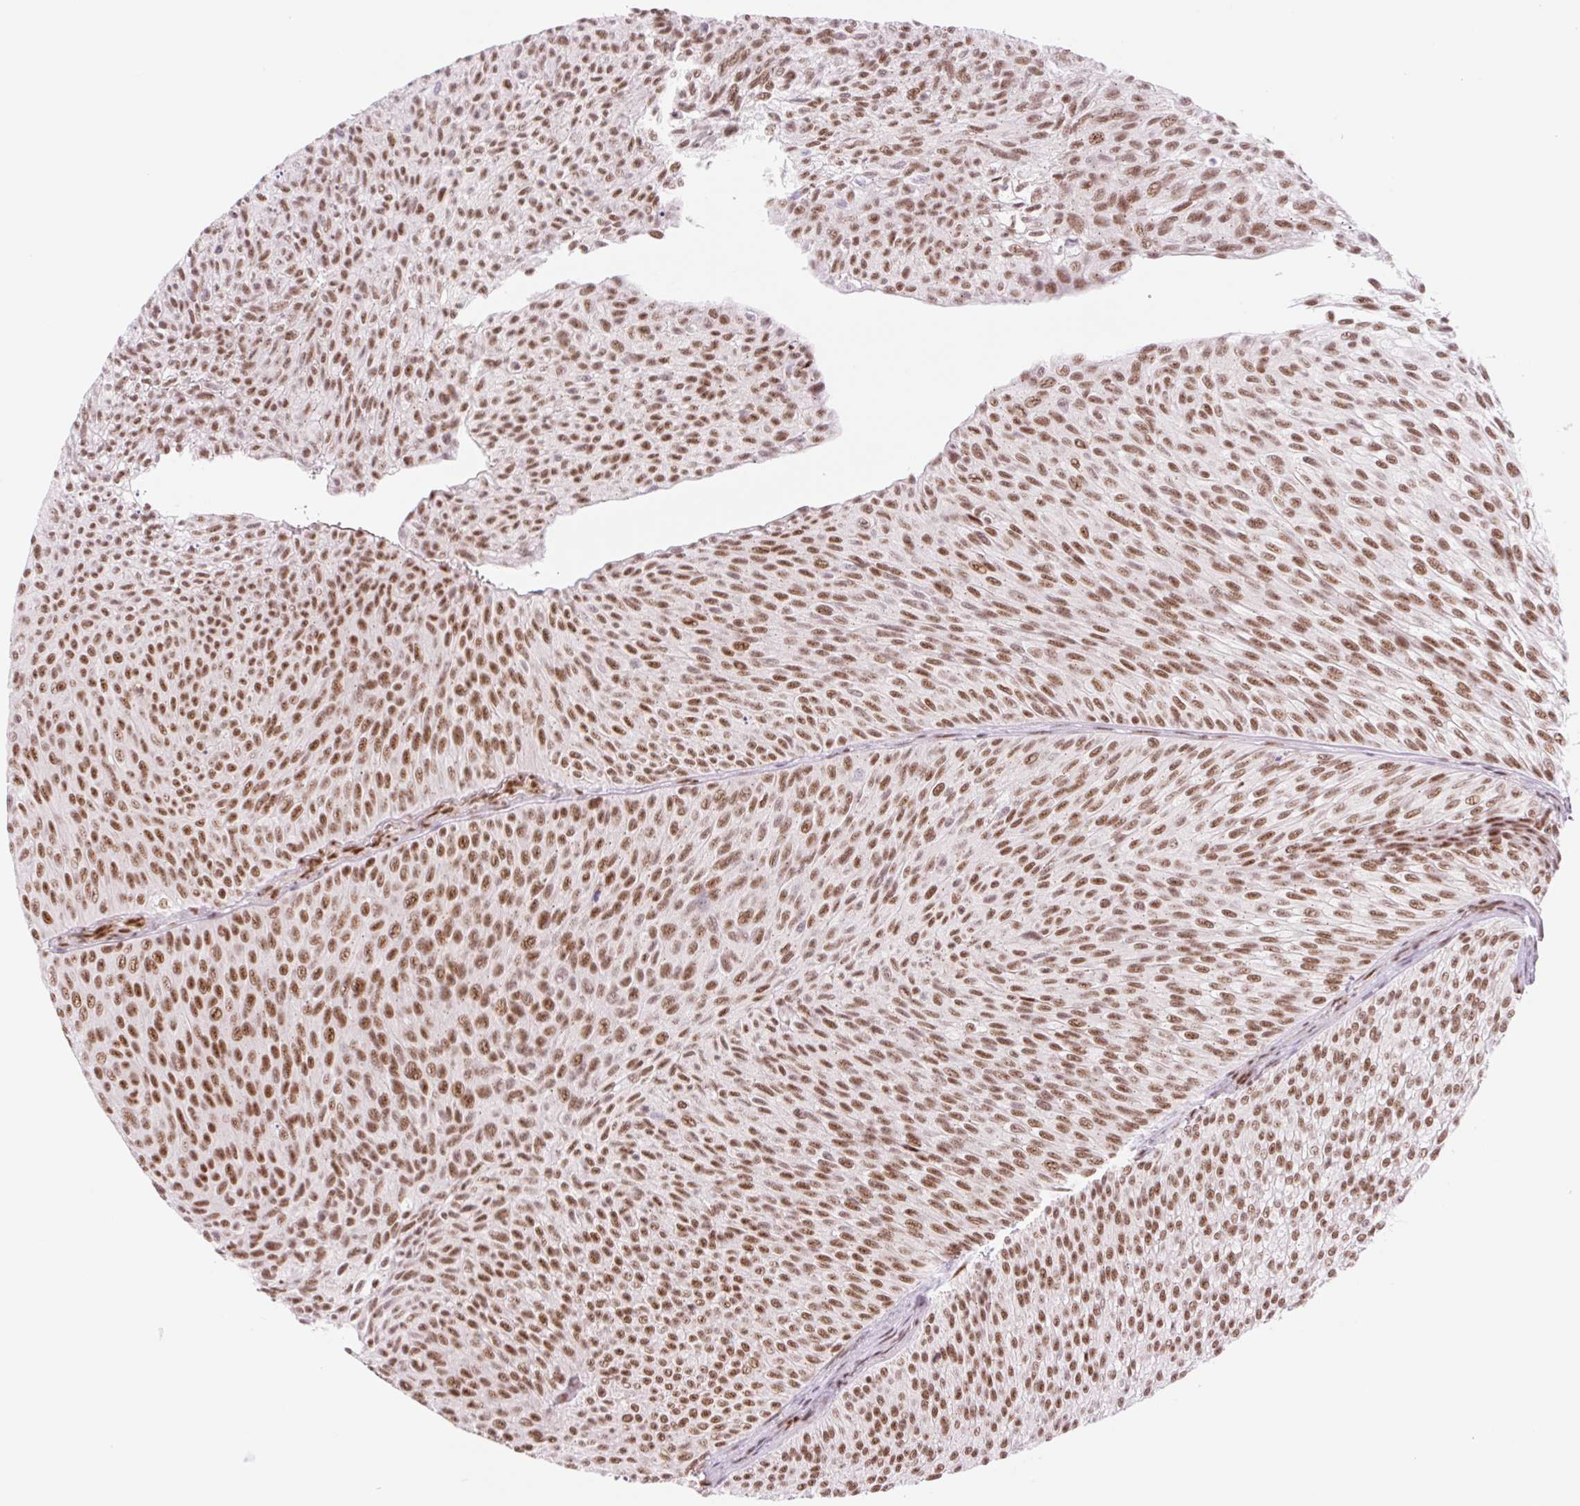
{"staining": {"intensity": "strong", "quantity": ">75%", "location": "nuclear"}, "tissue": "urothelial cancer", "cell_type": "Tumor cells", "image_type": "cancer", "snomed": [{"axis": "morphology", "description": "Urothelial carcinoma, Low grade"}, {"axis": "topography", "description": "Urinary bladder"}], "caption": "DAB (3,3'-diaminobenzidine) immunohistochemical staining of urothelial cancer demonstrates strong nuclear protein staining in about >75% of tumor cells.", "gene": "PRDM11", "patient": {"sex": "male", "age": 91}}